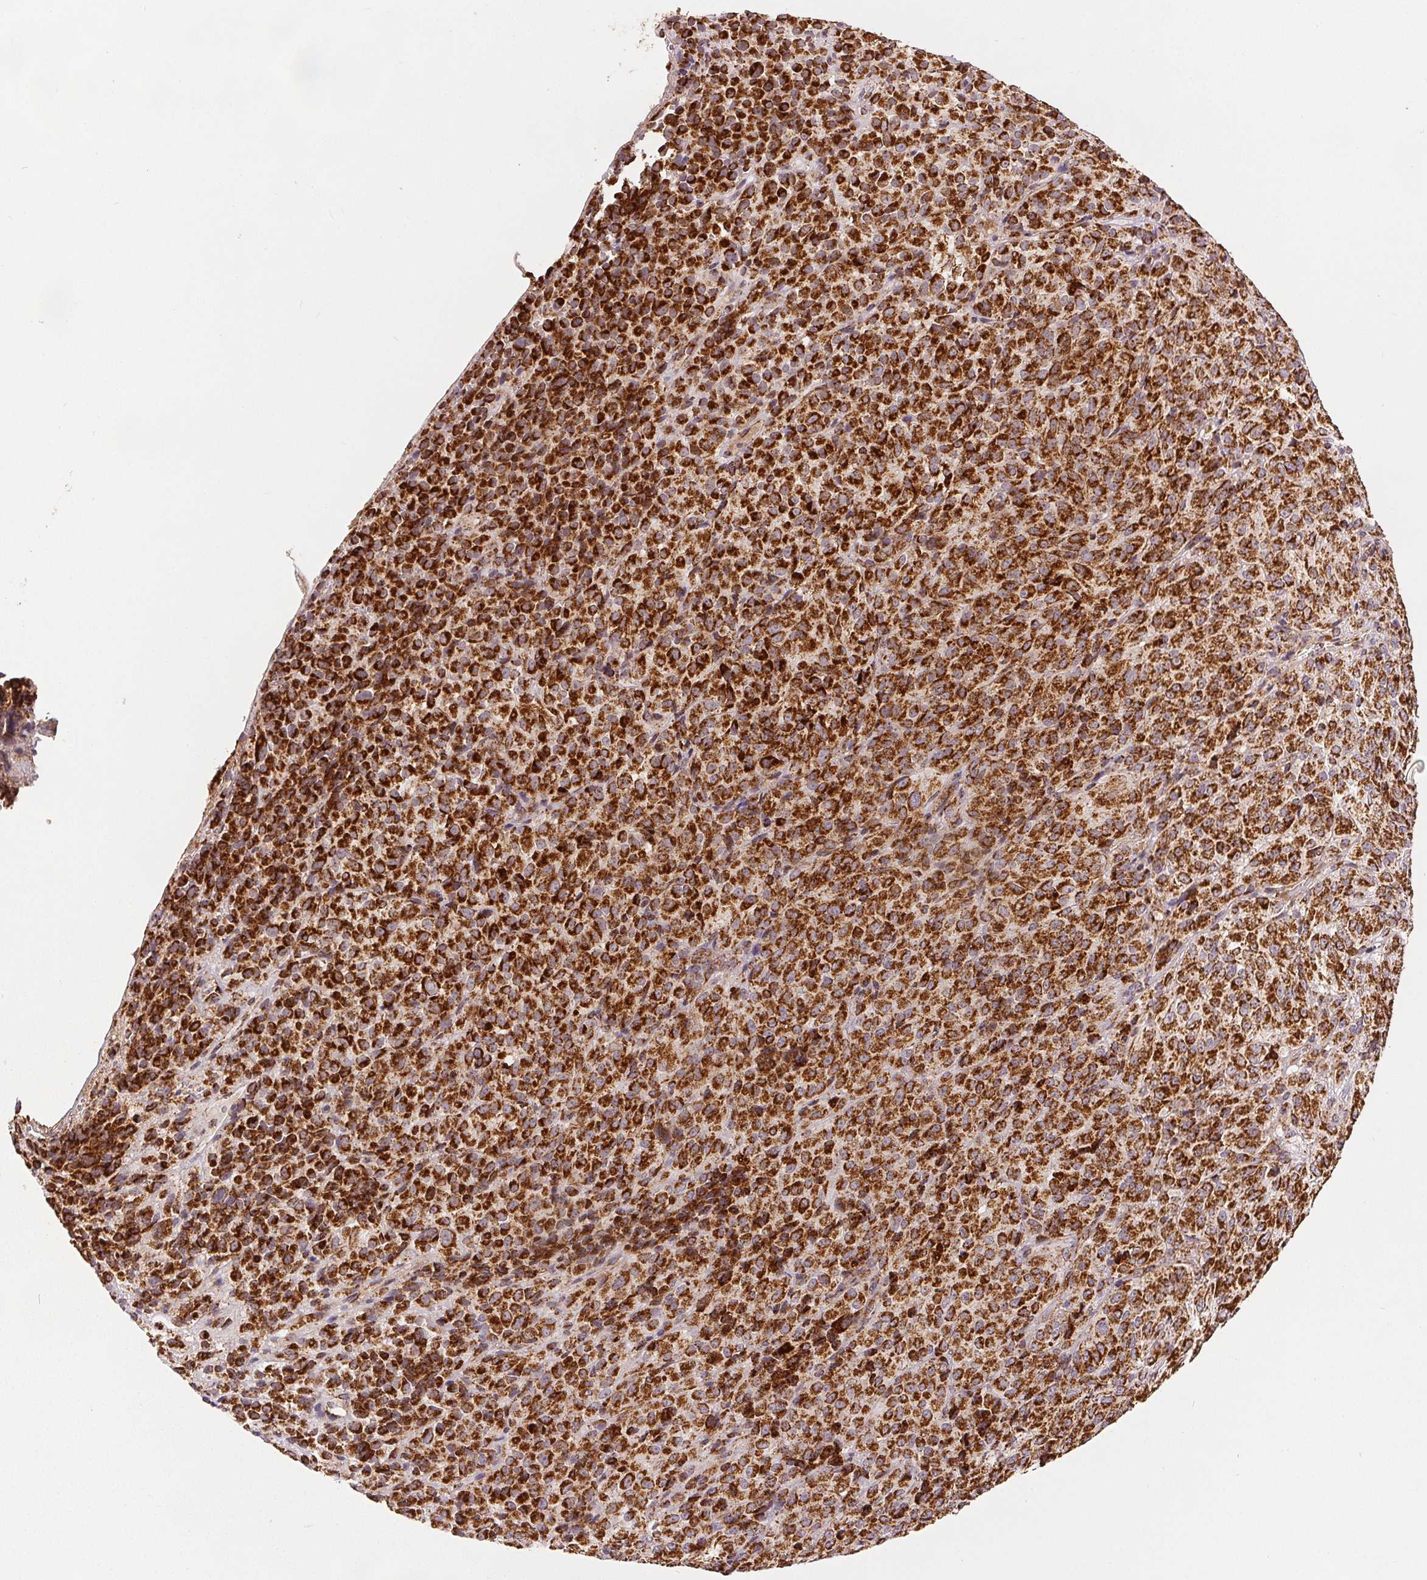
{"staining": {"intensity": "strong", "quantity": ">75%", "location": "cytoplasmic/membranous"}, "tissue": "melanoma", "cell_type": "Tumor cells", "image_type": "cancer", "snomed": [{"axis": "morphology", "description": "Malignant melanoma, Metastatic site"}, {"axis": "topography", "description": "Brain"}], "caption": "Protein staining of melanoma tissue exhibits strong cytoplasmic/membranous positivity in approximately >75% of tumor cells.", "gene": "SDHB", "patient": {"sex": "female", "age": 56}}